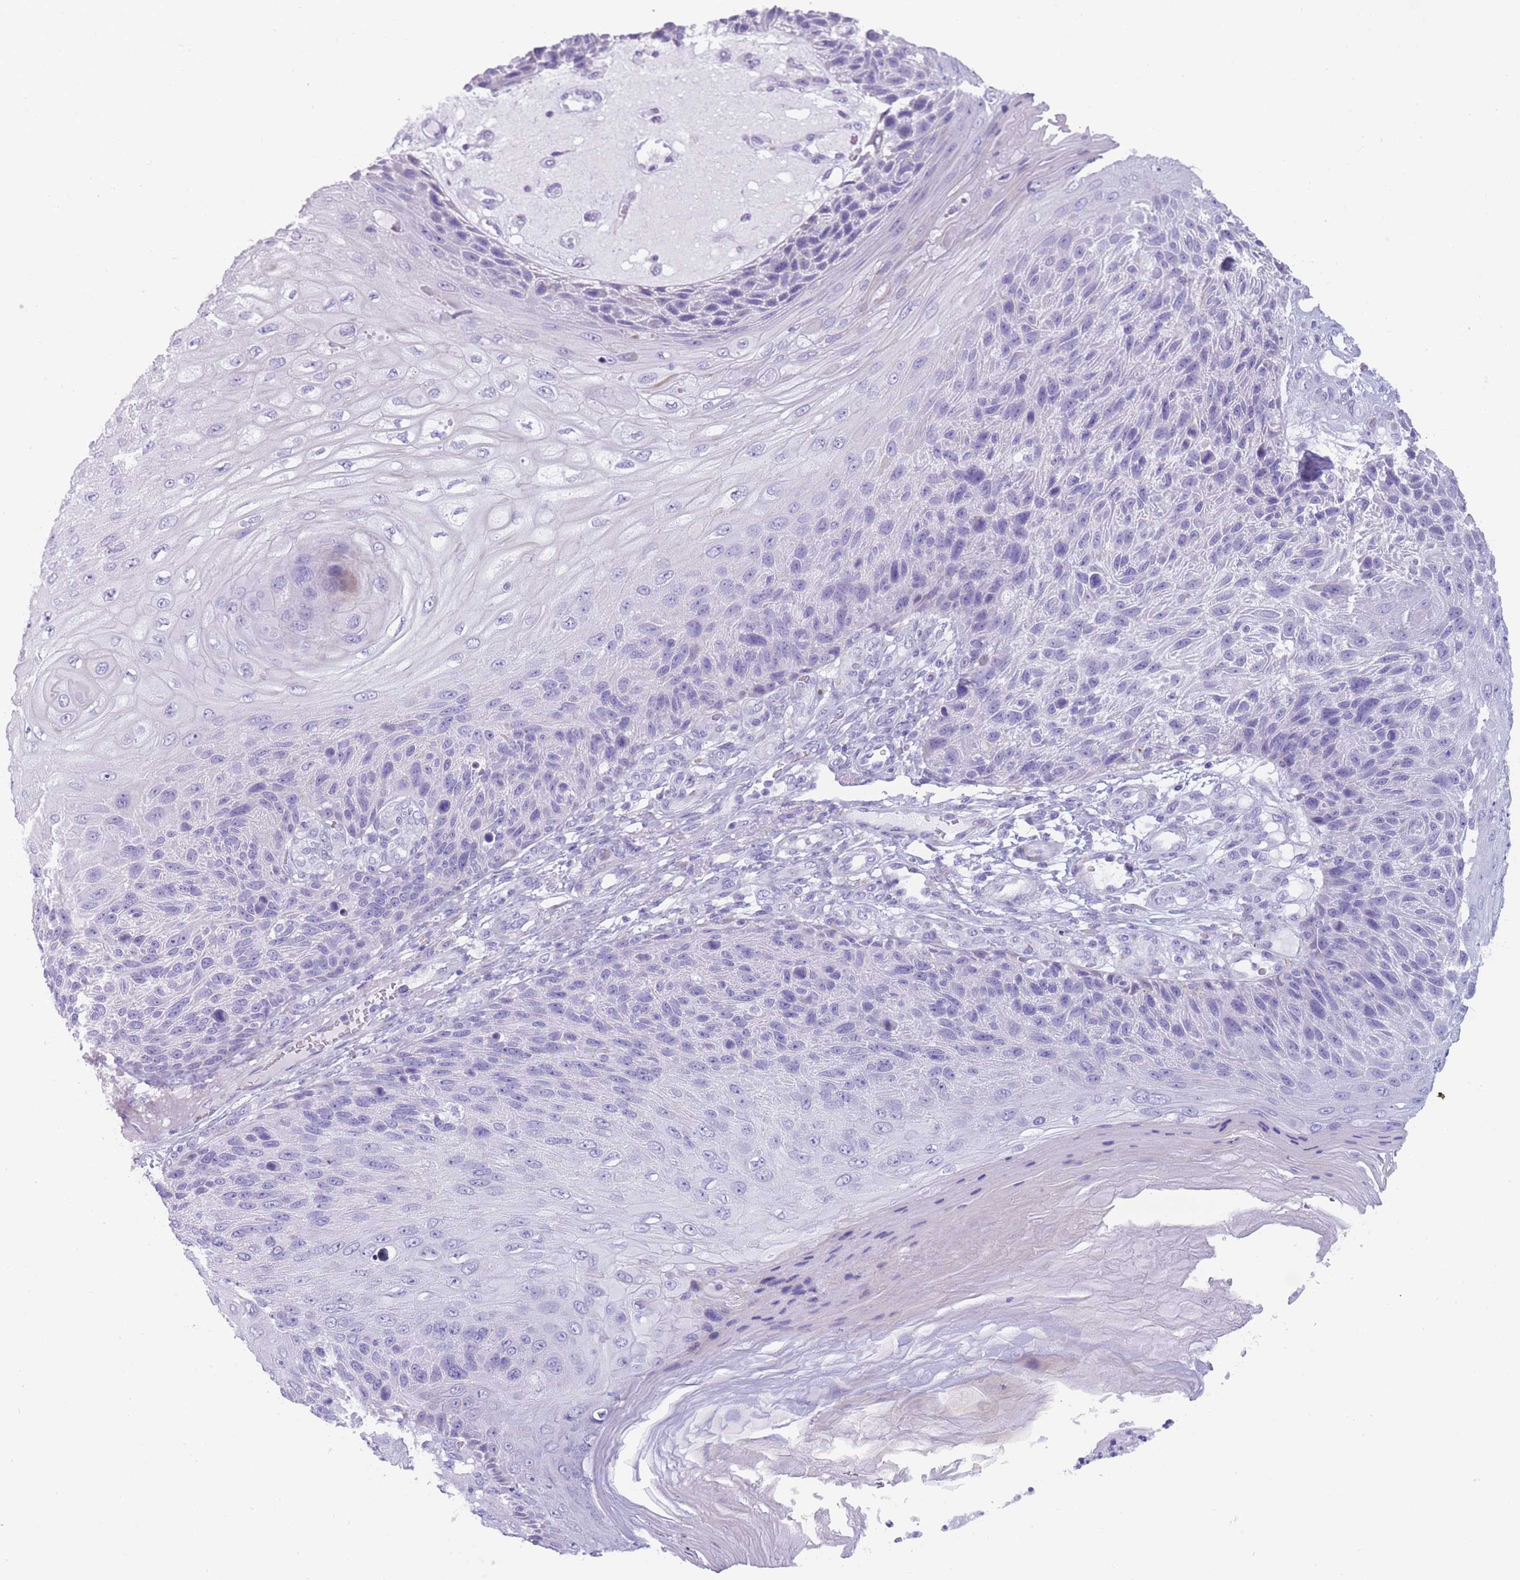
{"staining": {"intensity": "negative", "quantity": "none", "location": "none"}, "tissue": "skin cancer", "cell_type": "Tumor cells", "image_type": "cancer", "snomed": [{"axis": "morphology", "description": "Squamous cell carcinoma, NOS"}, {"axis": "topography", "description": "Skin"}], "caption": "DAB immunohistochemical staining of skin cancer (squamous cell carcinoma) reveals no significant staining in tumor cells.", "gene": "COL27A1", "patient": {"sex": "female", "age": 88}}